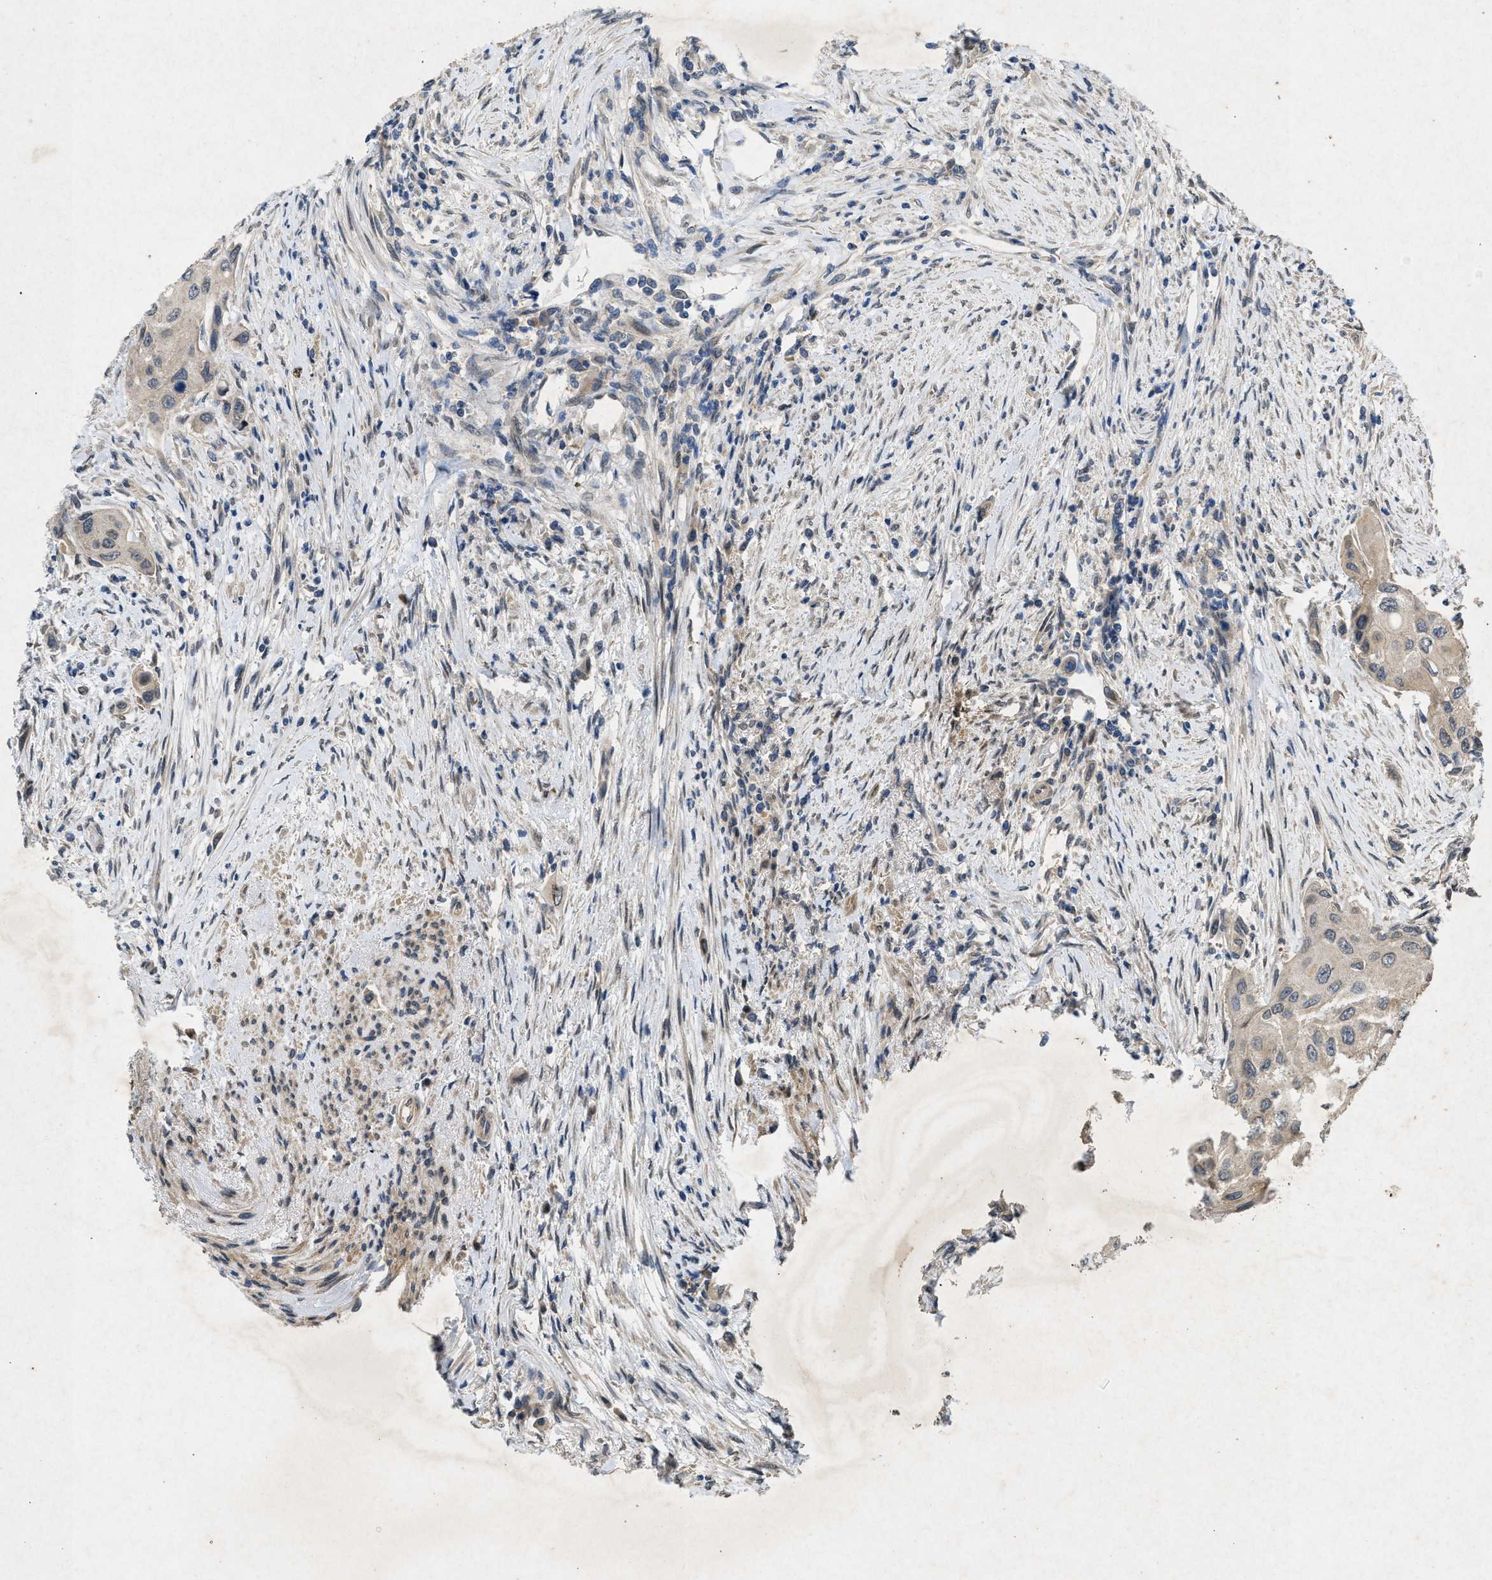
{"staining": {"intensity": "weak", "quantity": "25%-75%", "location": "cytoplasmic/membranous"}, "tissue": "urothelial cancer", "cell_type": "Tumor cells", "image_type": "cancer", "snomed": [{"axis": "morphology", "description": "Urothelial carcinoma, High grade"}, {"axis": "topography", "description": "Urinary bladder"}], "caption": "Immunohistochemistry (IHC) of urothelial cancer displays low levels of weak cytoplasmic/membranous positivity in about 25%-75% of tumor cells.", "gene": "PRKG2", "patient": {"sex": "female", "age": 56}}